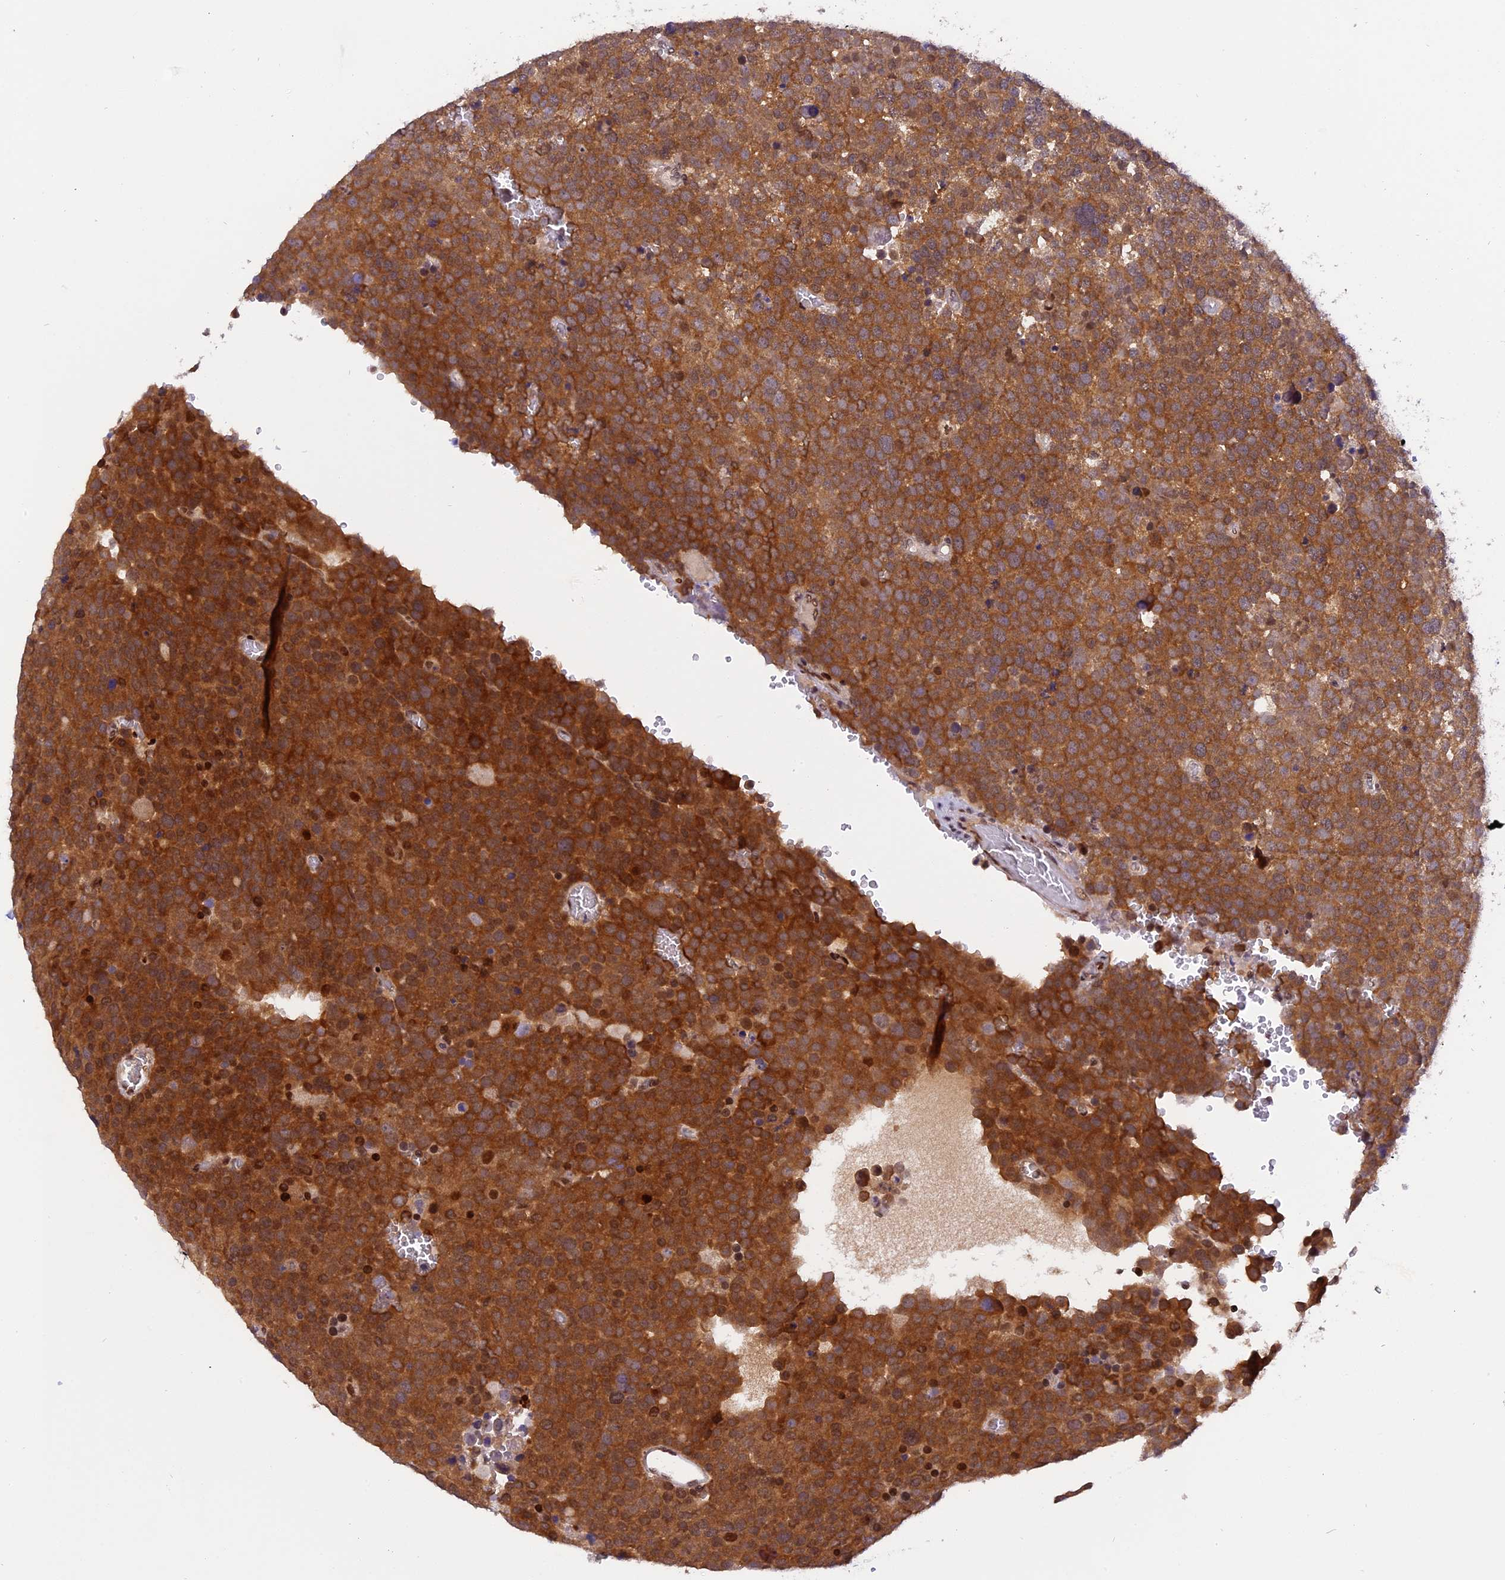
{"staining": {"intensity": "strong", "quantity": ">75%", "location": "cytoplasmic/membranous,nuclear"}, "tissue": "testis cancer", "cell_type": "Tumor cells", "image_type": "cancer", "snomed": [{"axis": "morphology", "description": "Seminoma, NOS"}, {"axis": "topography", "description": "Testis"}], "caption": "Protein expression analysis of human testis cancer reveals strong cytoplasmic/membranous and nuclear positivity in about >75% of tumor cells.", "gene": "RABGGTA", "patient": {"sex": "male", "age": 71}}